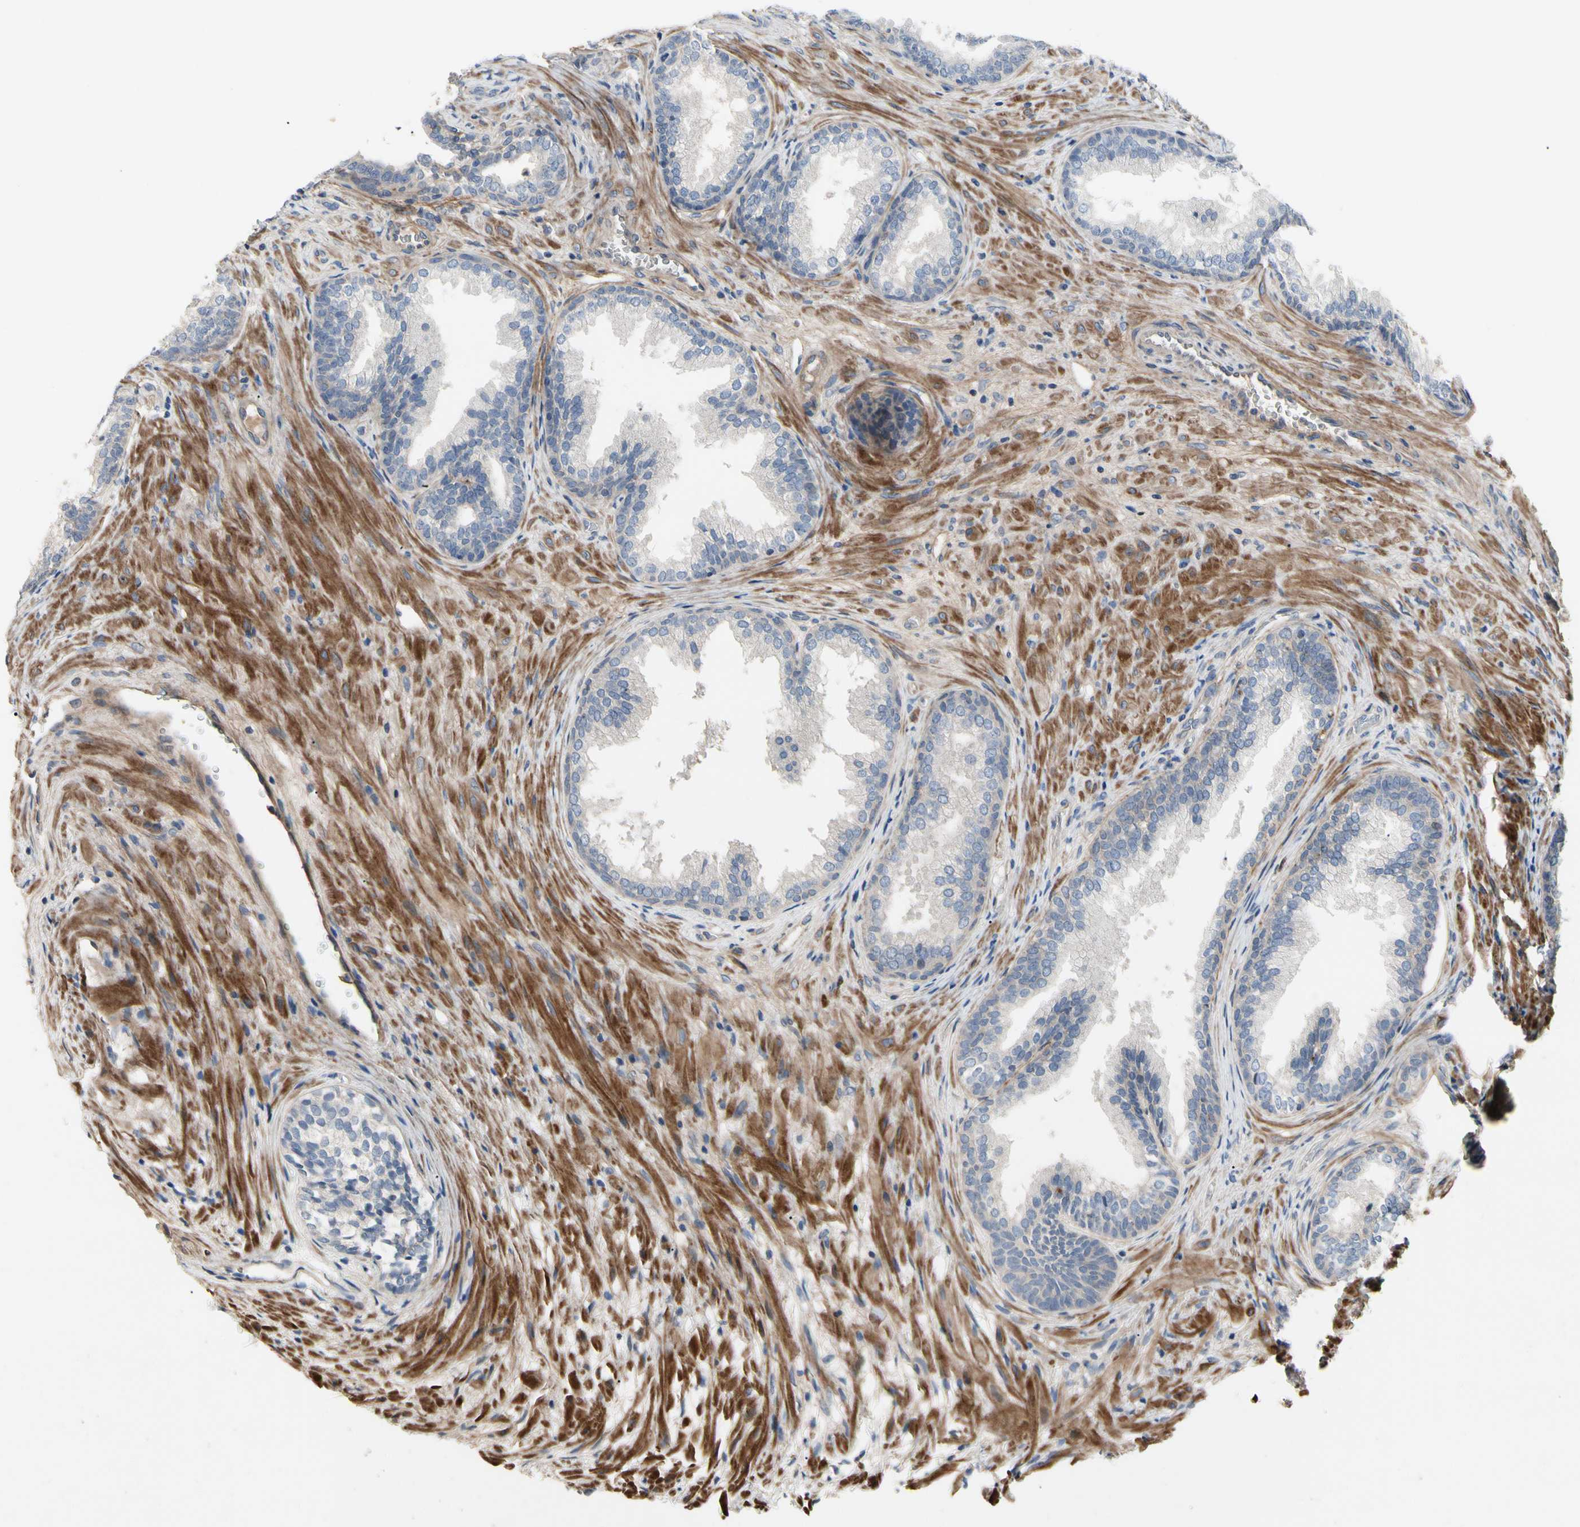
{"staining": {"intensity": "negative", "quantity": "none", "location": "none"}, "tissue": "prostate", "cell_type": "Glandular cells", "image_type": "normal", "snomed": [{"axis": "morphology", "description": "Normal tissue, NOS"}, {"axis": "topography", "description": "Prostate"}], "caption": "Immunohistochemical staining of benign human prostate displays no significant staining in glandular cells. Nuclei are stained in blue.", "gene": "CRTAC1", "patient": {"sex": "male", "age": 76}}